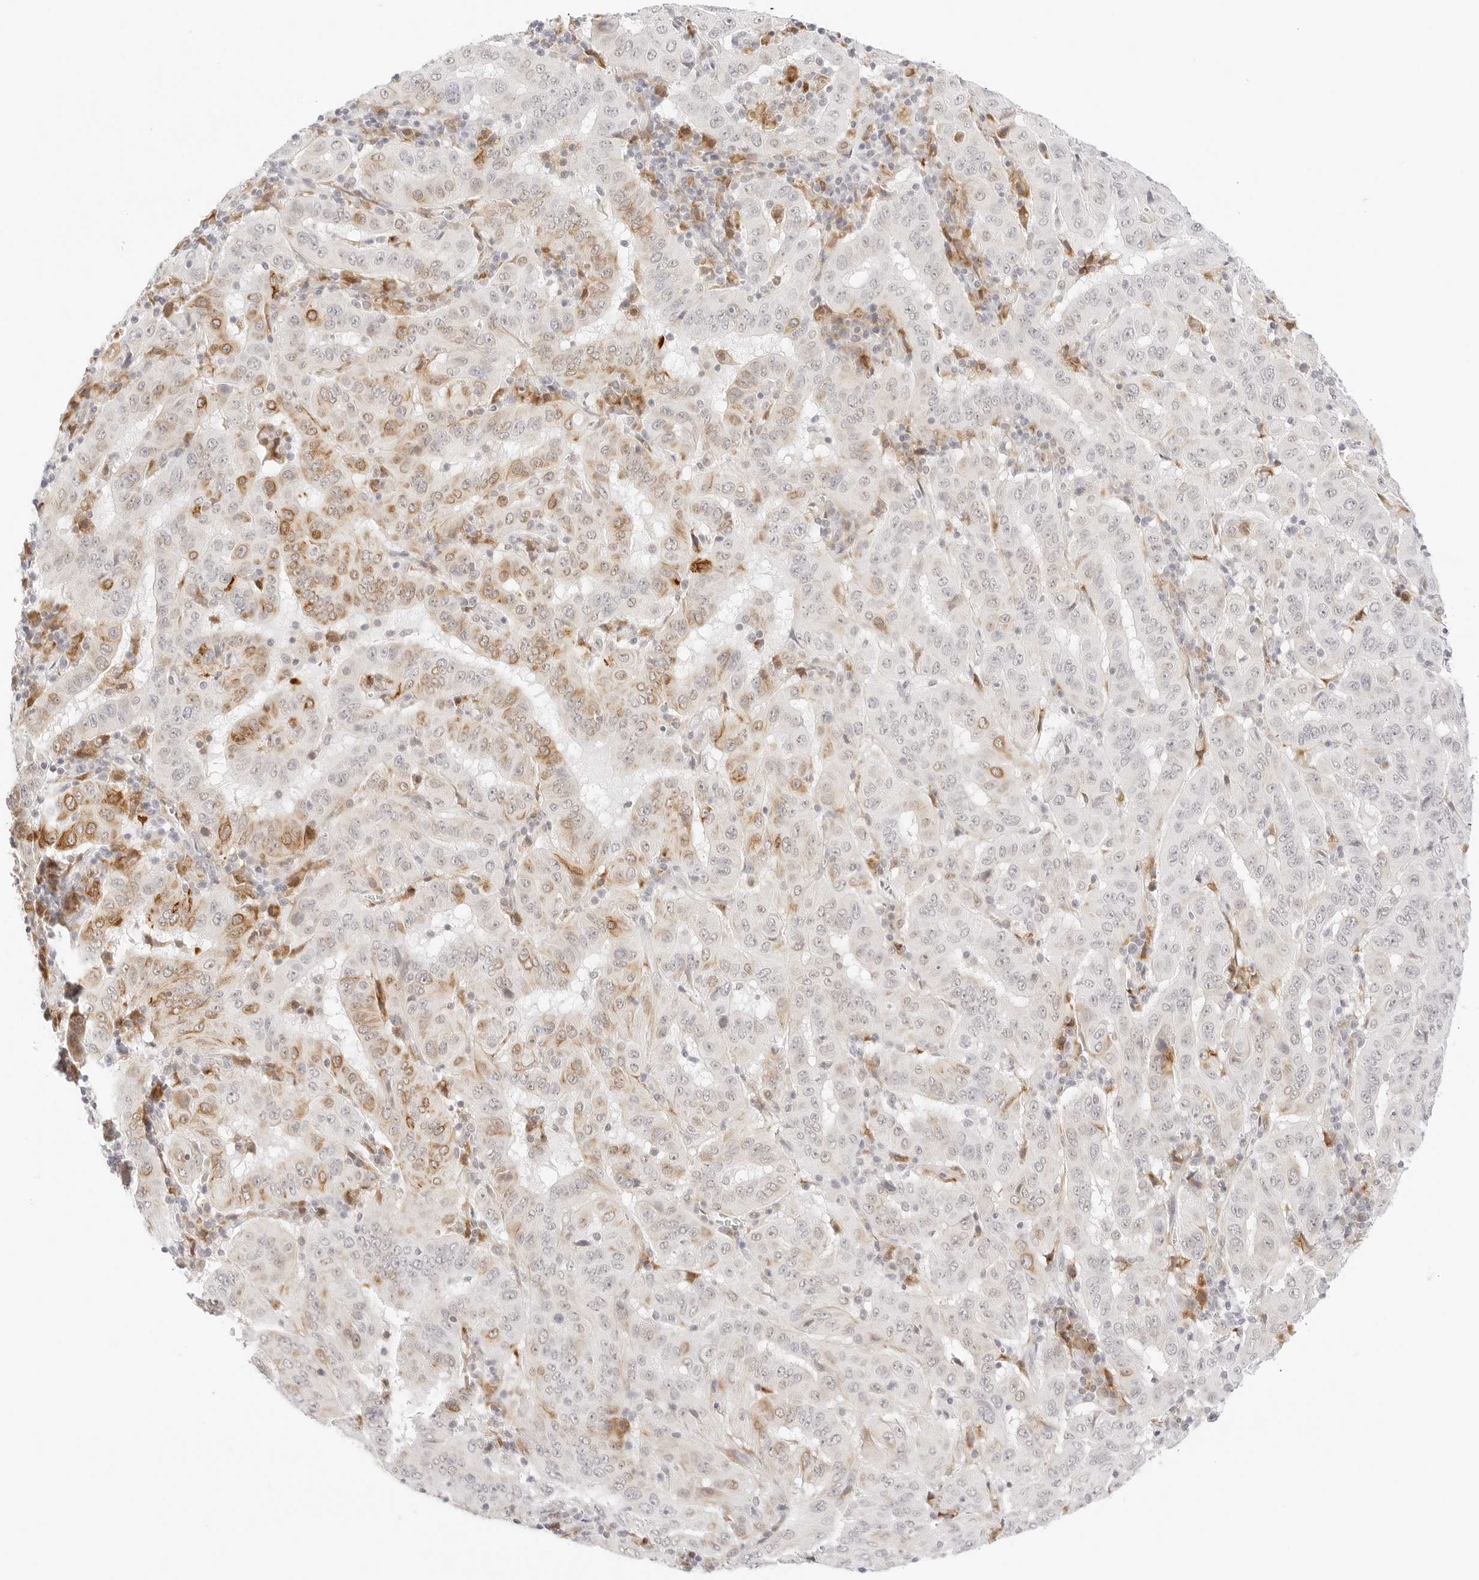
{"staining": {"intensity": "moderate", "quantity": "<25%", "location": "cytoplasmic/membranous"}, "tissue": "pancreatic cancer", "cell_type": "Tumor cells", "image_type": "cancer", "snomed": [{"axis": "morphology", "description": "Adenocarcinoma, NOS"}, {"axis": "topography", "description": "Pancreas"}], "caption": "The image demonstrates a brown stain indicating the presence of a protein in the cytoplasmic/membranous of tumor cells in adenocarcinoma (pancreatic).", "gene": "XKR4", "patient": {"sex": "male", "age": 63}}